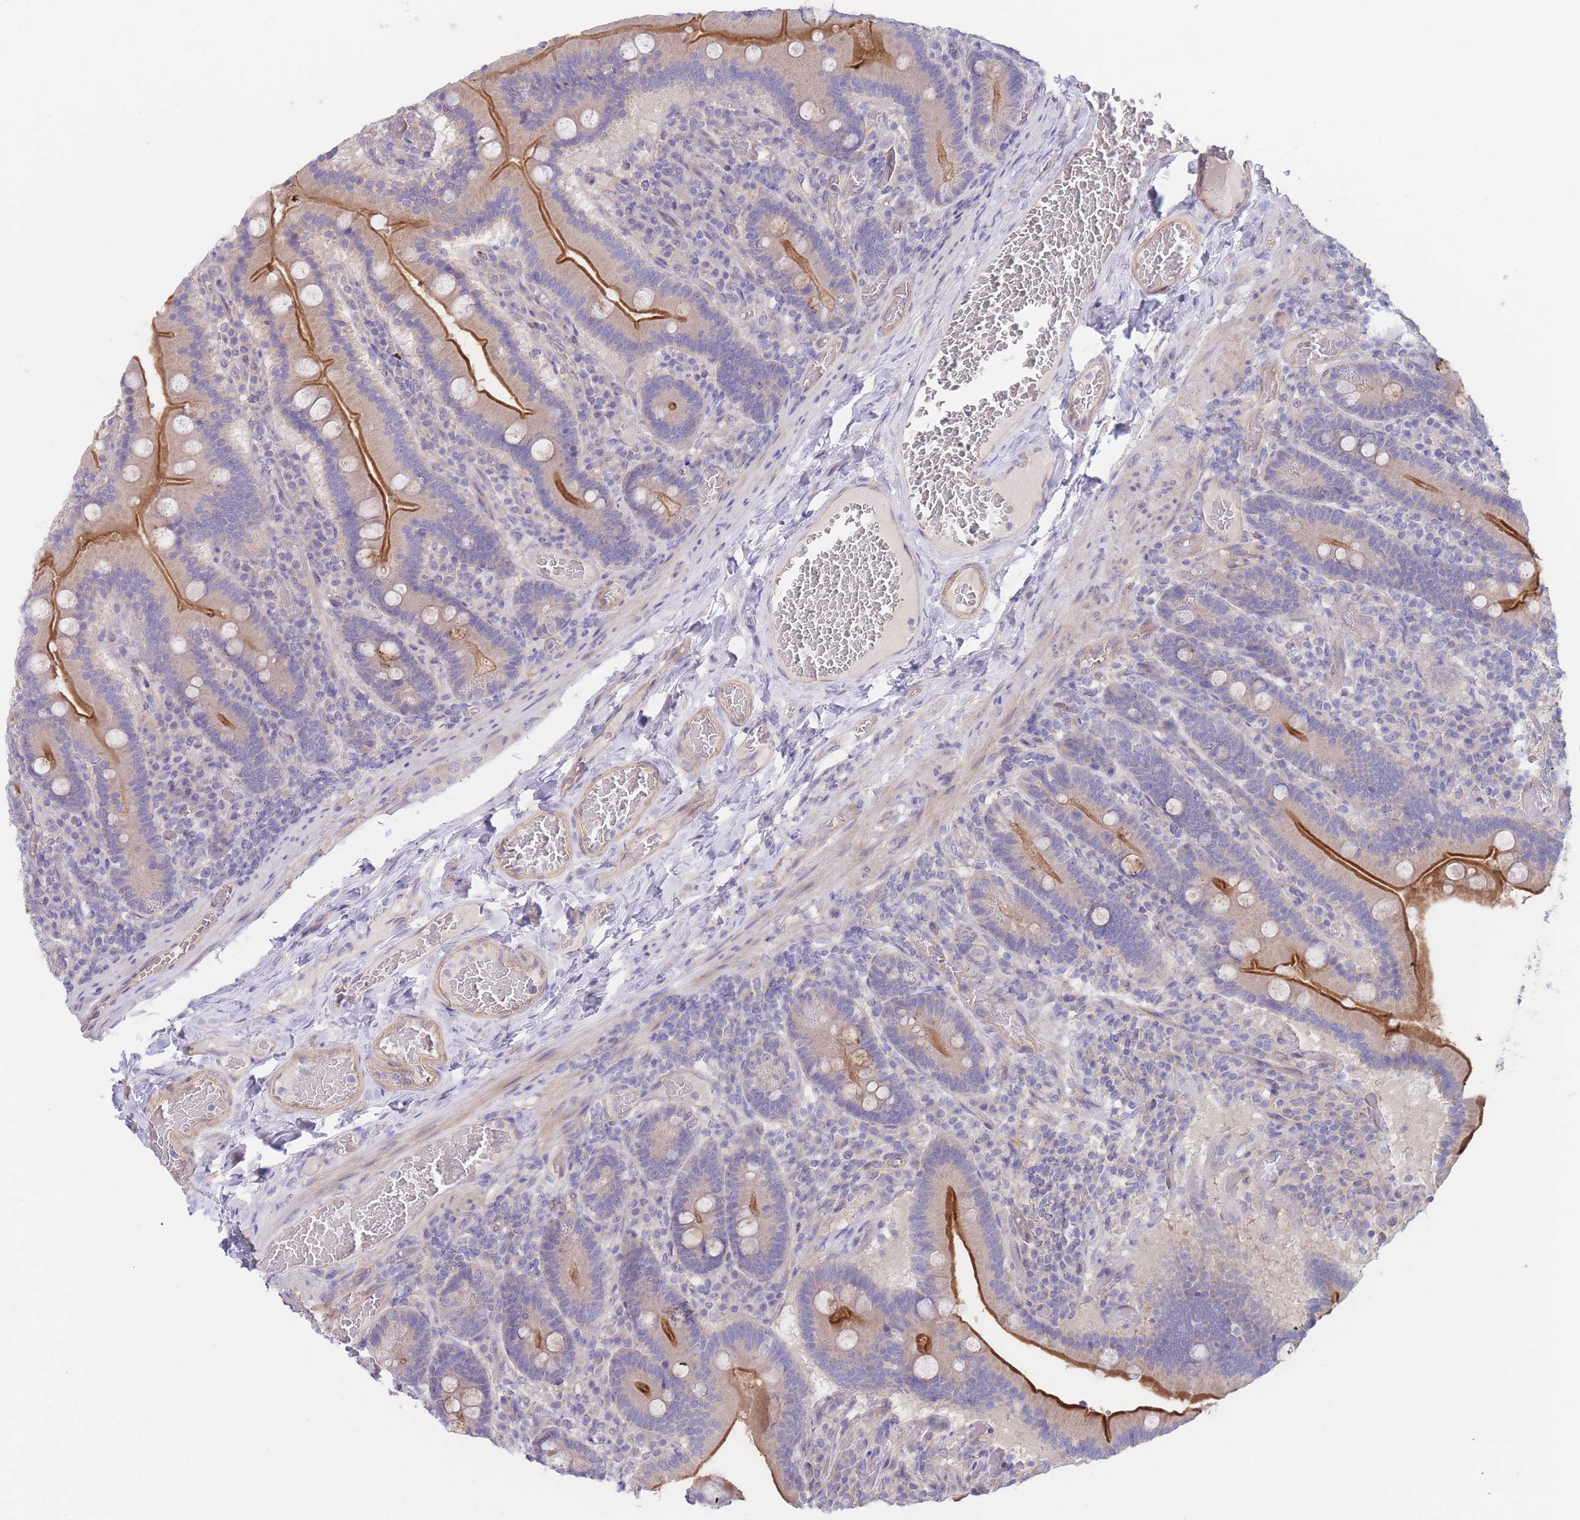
{"staining": {"intensity": "strong", "quantity": "25%-75%", "location": "cytoplasmic/membranous"}, "tissue": "duodenum", "cell_type": "Glandular cells", "image_type": "normal", "snomed": [{"axis": "morphology", "description": "Normal tissue, NOS"}, {"axis": "topography", "description": "Duodenum"}], "caption": "Strong cytoplasmic/membranous expression for a protein is appreciated in approximately 25%-75% of glandular cells of unremarkable duodenum using immunohistochemistry (IHC).", "gene": "ZNF281", "patient": {"sex": "female", "age": 62}}